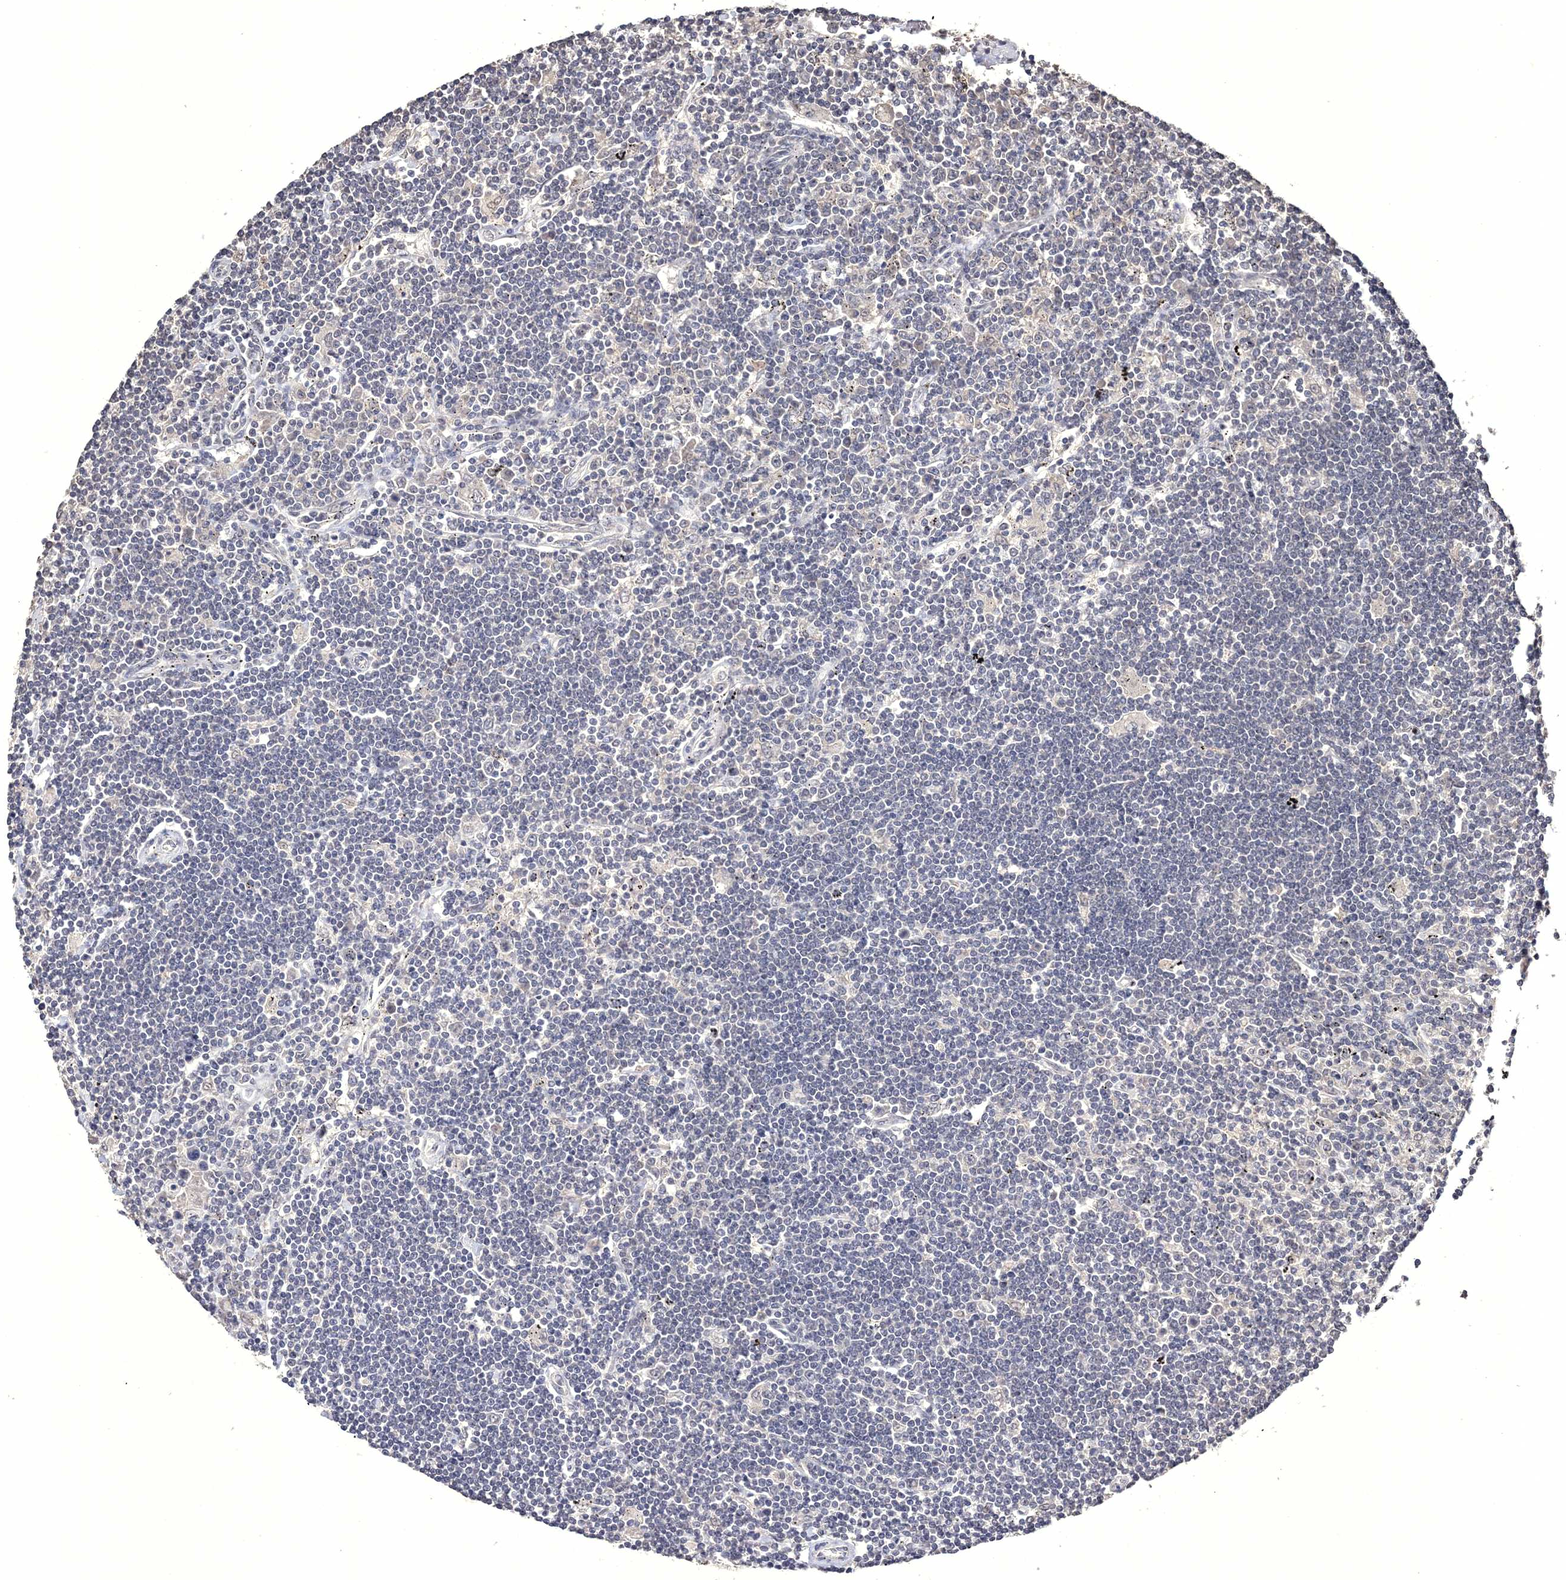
{"staining": {"intensity": "negative", "quantity": "none", "location": "none"}, "tissue": "lymphoma", "cell_type": "Tumor cells", "image_type": "cancer", "snomed": [{"axis": "morphology", "description": "Malignant lymphoma, non-Hodgkin's type, Low grade"}, {"axis": "topography", "description": "Spleen"}], "caption": "An IHC histopathology image of malignant lymphoma, non-Hodgkin's type (low-grade) is shown. There is no staining in tumor cells of malignant lymphoma, non-Hodgkin's type (low-grade). (DAB (3,3'-diaminobenzidine) immunohistochemistry visualized using brightfield microscopy, high magnification).", "gene": "GPN1", "patient": {"sex": "male", "age": 76}}